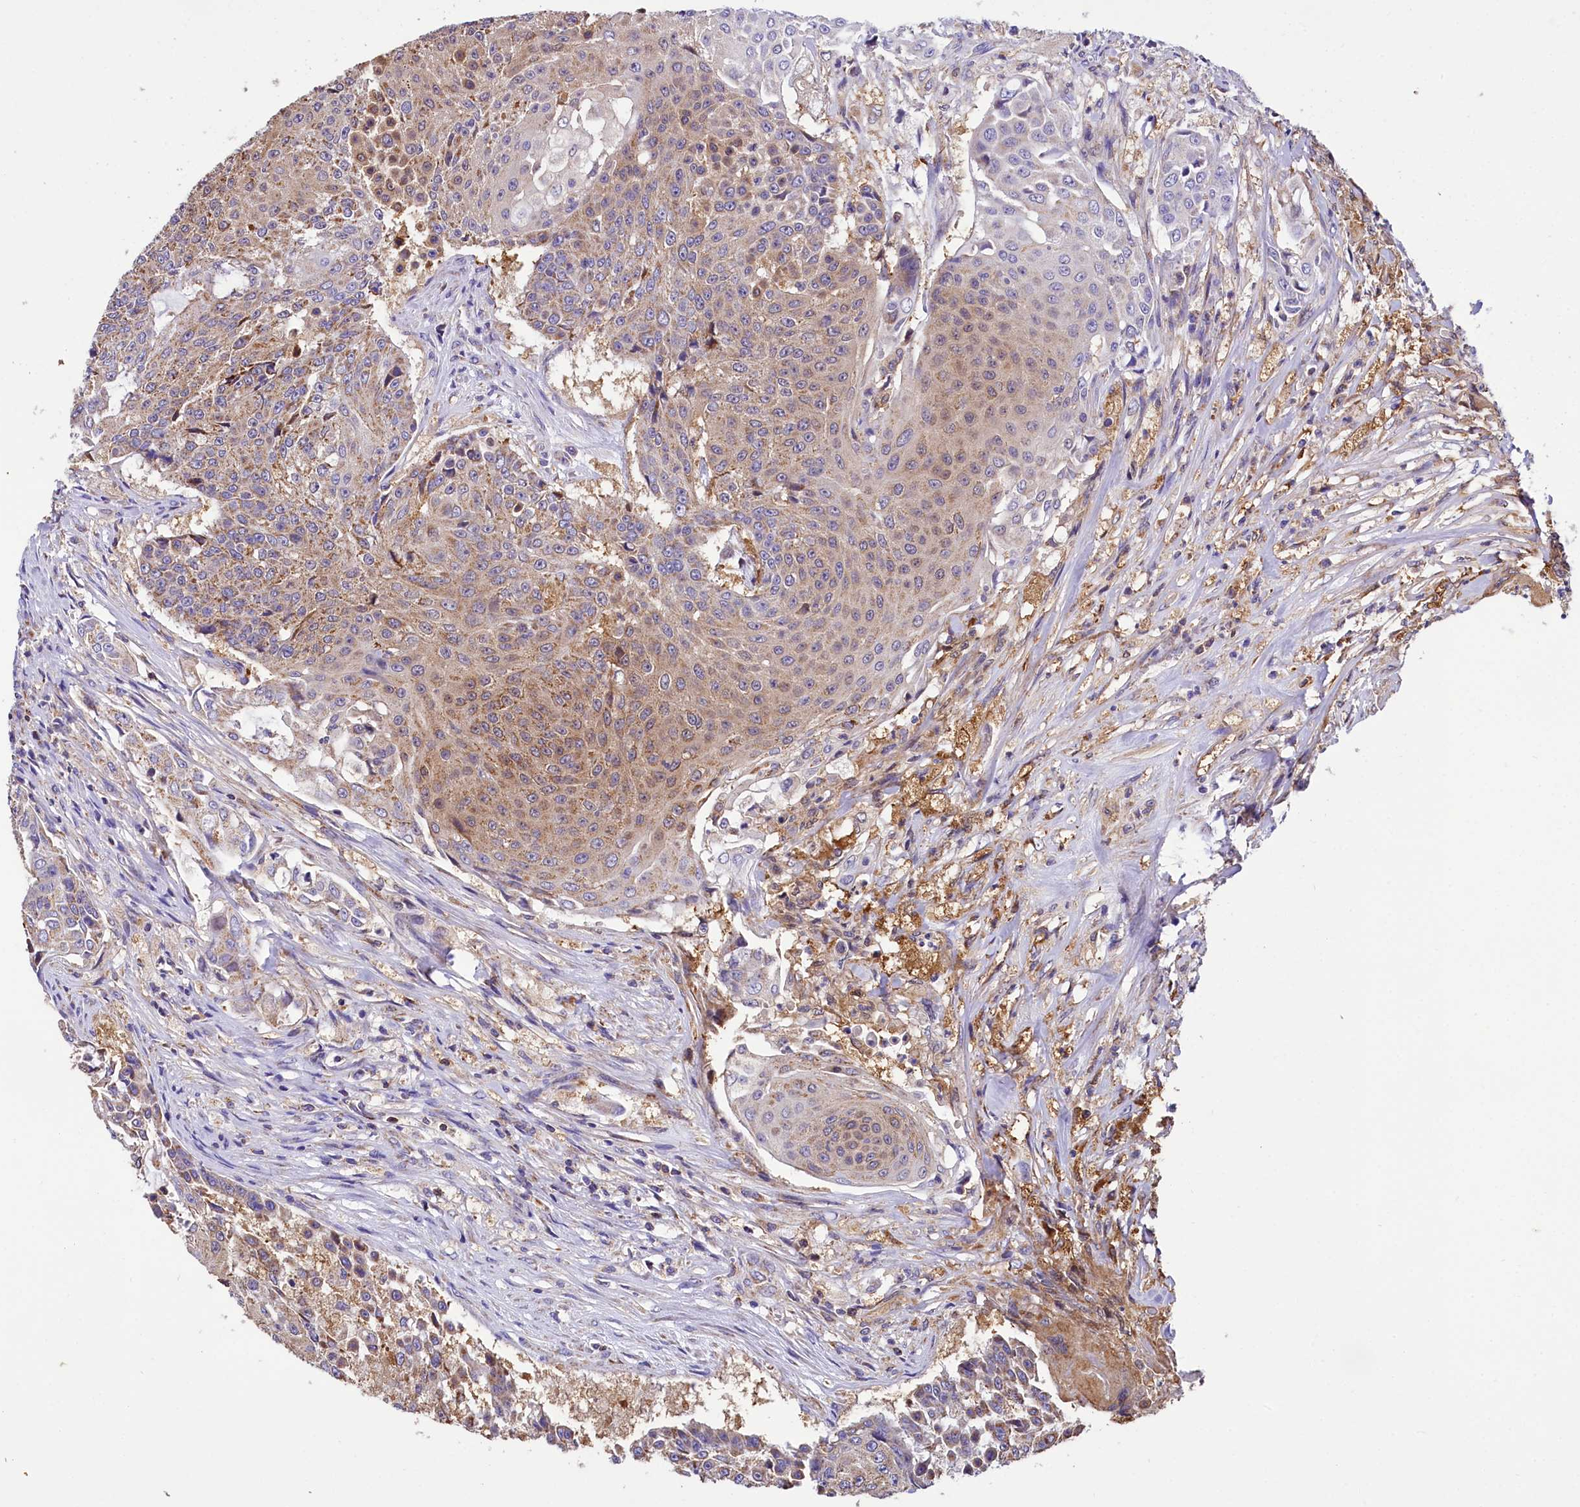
{"staining": {"intensity": "weak", "quantity": "25%-75%", "location": "cytoplasmic/membranous"}, "tissue": "urothelial cancer", "cell_type": "Tumor cells", "image_type": "cancer", "snomed": [{"axis": "morphology", "description": "Urothelial carcinoma, High grade"}, {"axis": "topography", "description": "Urinary bladder"}], "caption": "High-grade urothelial carcinoma stained for a protein (brown) exhibits weak cytoplasmic/membranous positive expression in approximately 25%-75% of tumor cells.", "gene": "TASOR2", "patient": {"sex": "female", "age": 63}}